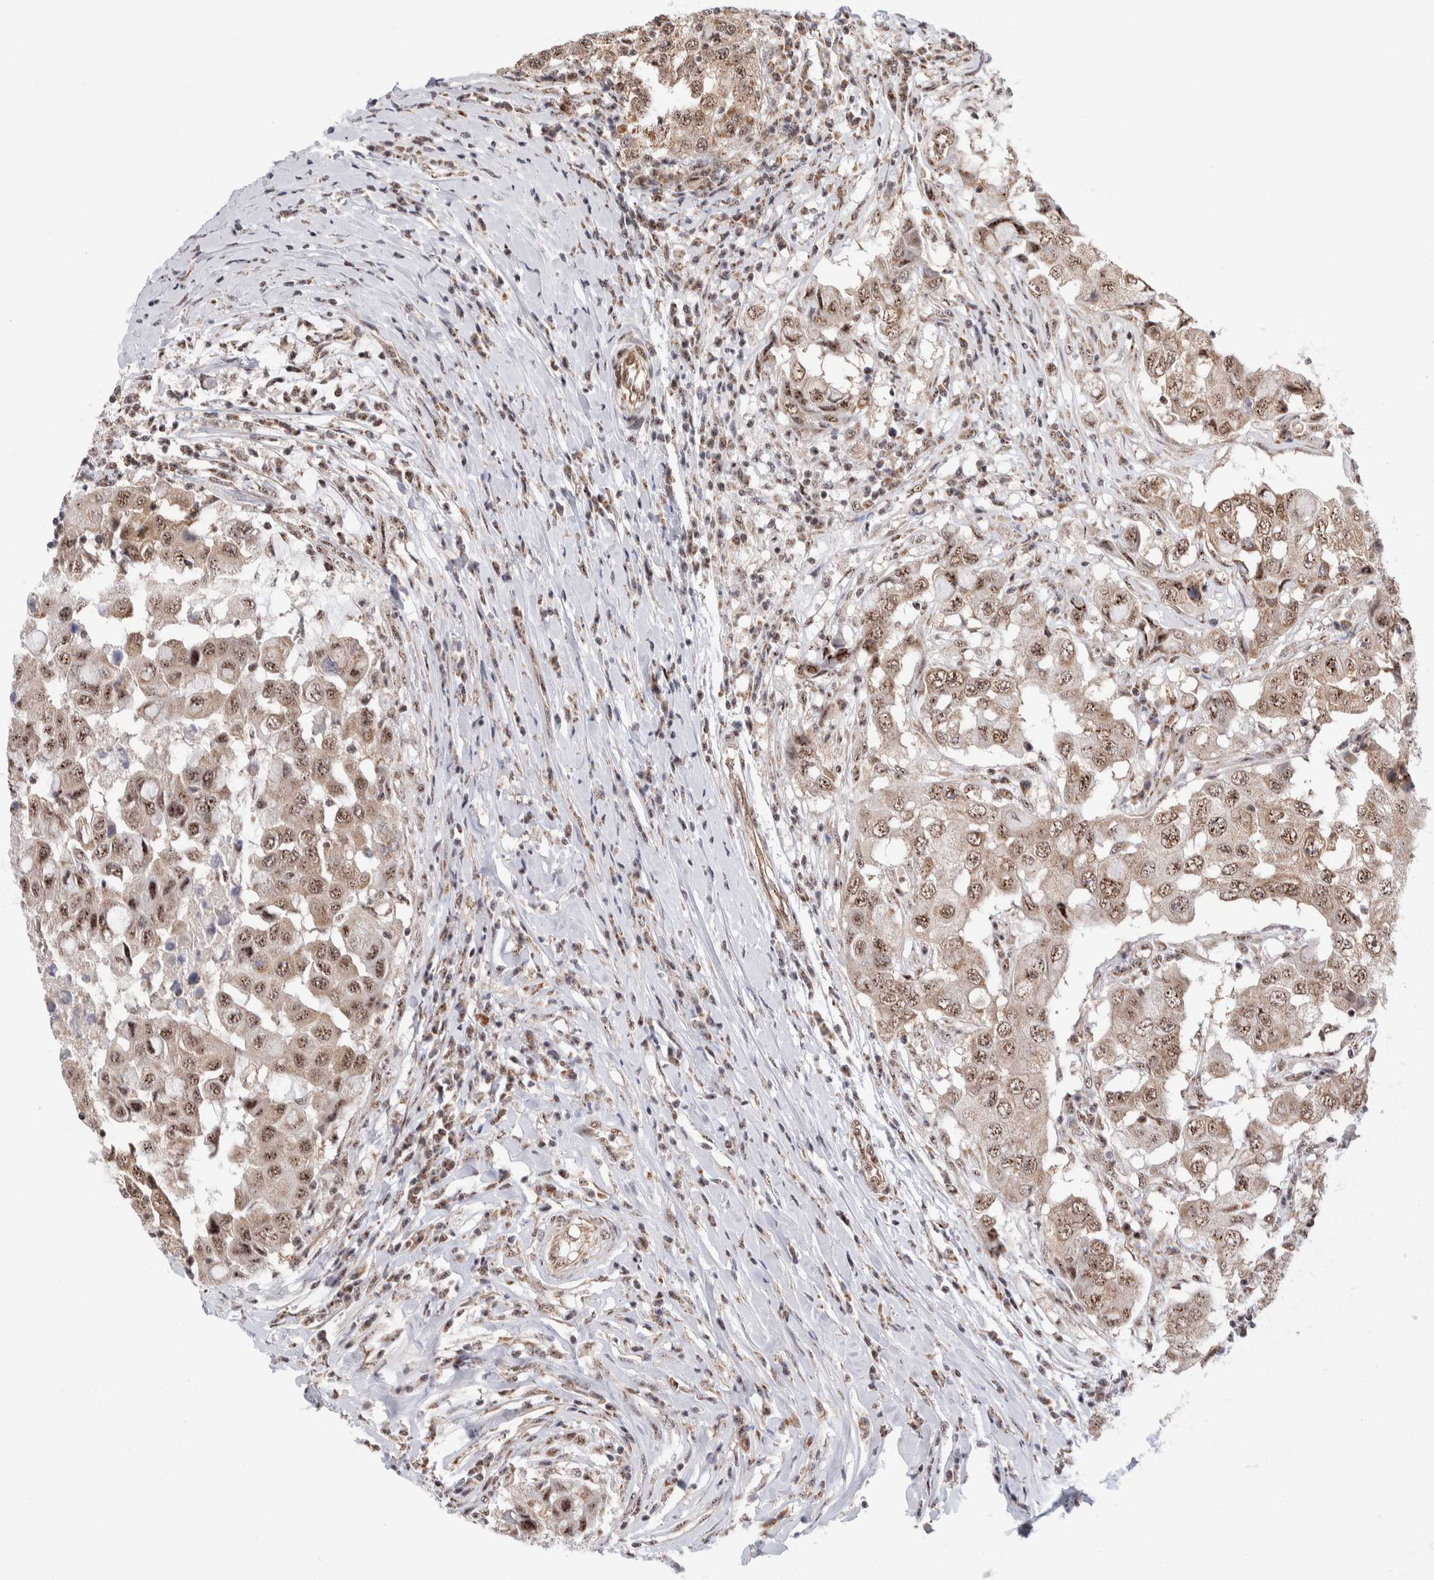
{"staining": {"intensity": "moderate", "quantity": ">75%", "location": "cytoplasmic/membranous,nuclear"}, "tissue": "breast cancer", "cell_type": "Tumor cells", "image_type": "cancer", "snomed": [{"axis": "morphology", "description": "Duct carcinoma"}, {"axis": "topography", "description": "Breast"}], "caption": "Protein staining of breast cancer tissue exhibits moderate cytoplasmic/membranous and nuclear positivity in about >75% of tumor cells. (Brightfield microscopy of DAB IHC at high magnification).", "gene": "ZNF695", "patient": {"sex": "female", "age": 27}}